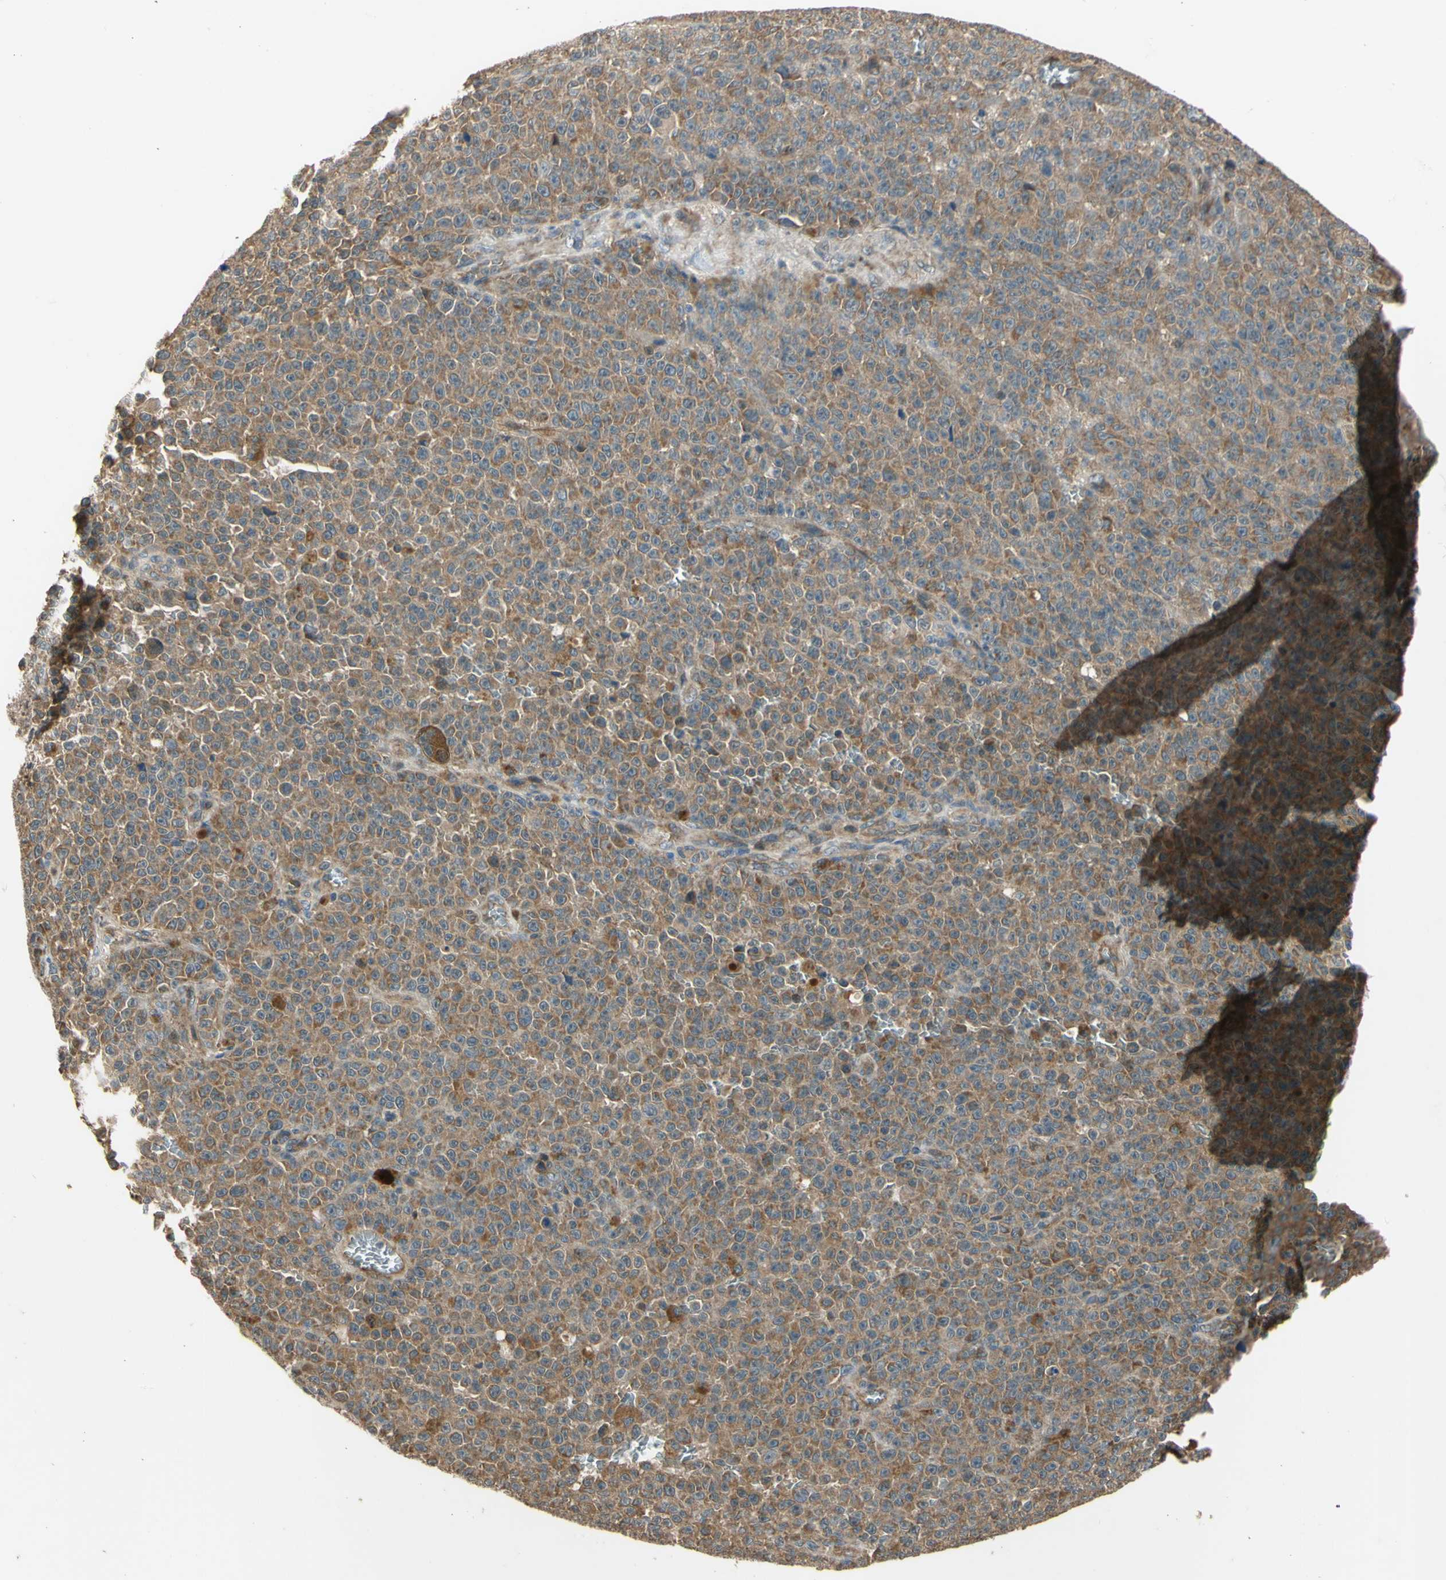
{"staining": {"intensity": "moderate", "quantity": ">75%", "location": "cytoplasmic/membranous"}, "tissue": "melanoma", "cell_type": "Tumor cells", "image_type": "cancer", "snomed": [{"axis": "morphology", "description": "Malignant melanoma, NOS"}, {"axis": "topography", "description": "Skin"}], "caption": "There is medium levels of moderate cytoplasmic/membranous expression in tumor cells of malignant melanoma, as demonstrated by immunohistochemical staining (brown color).", "gene": "EFNB2", "patient": {"sex": "female", "age": 82}}